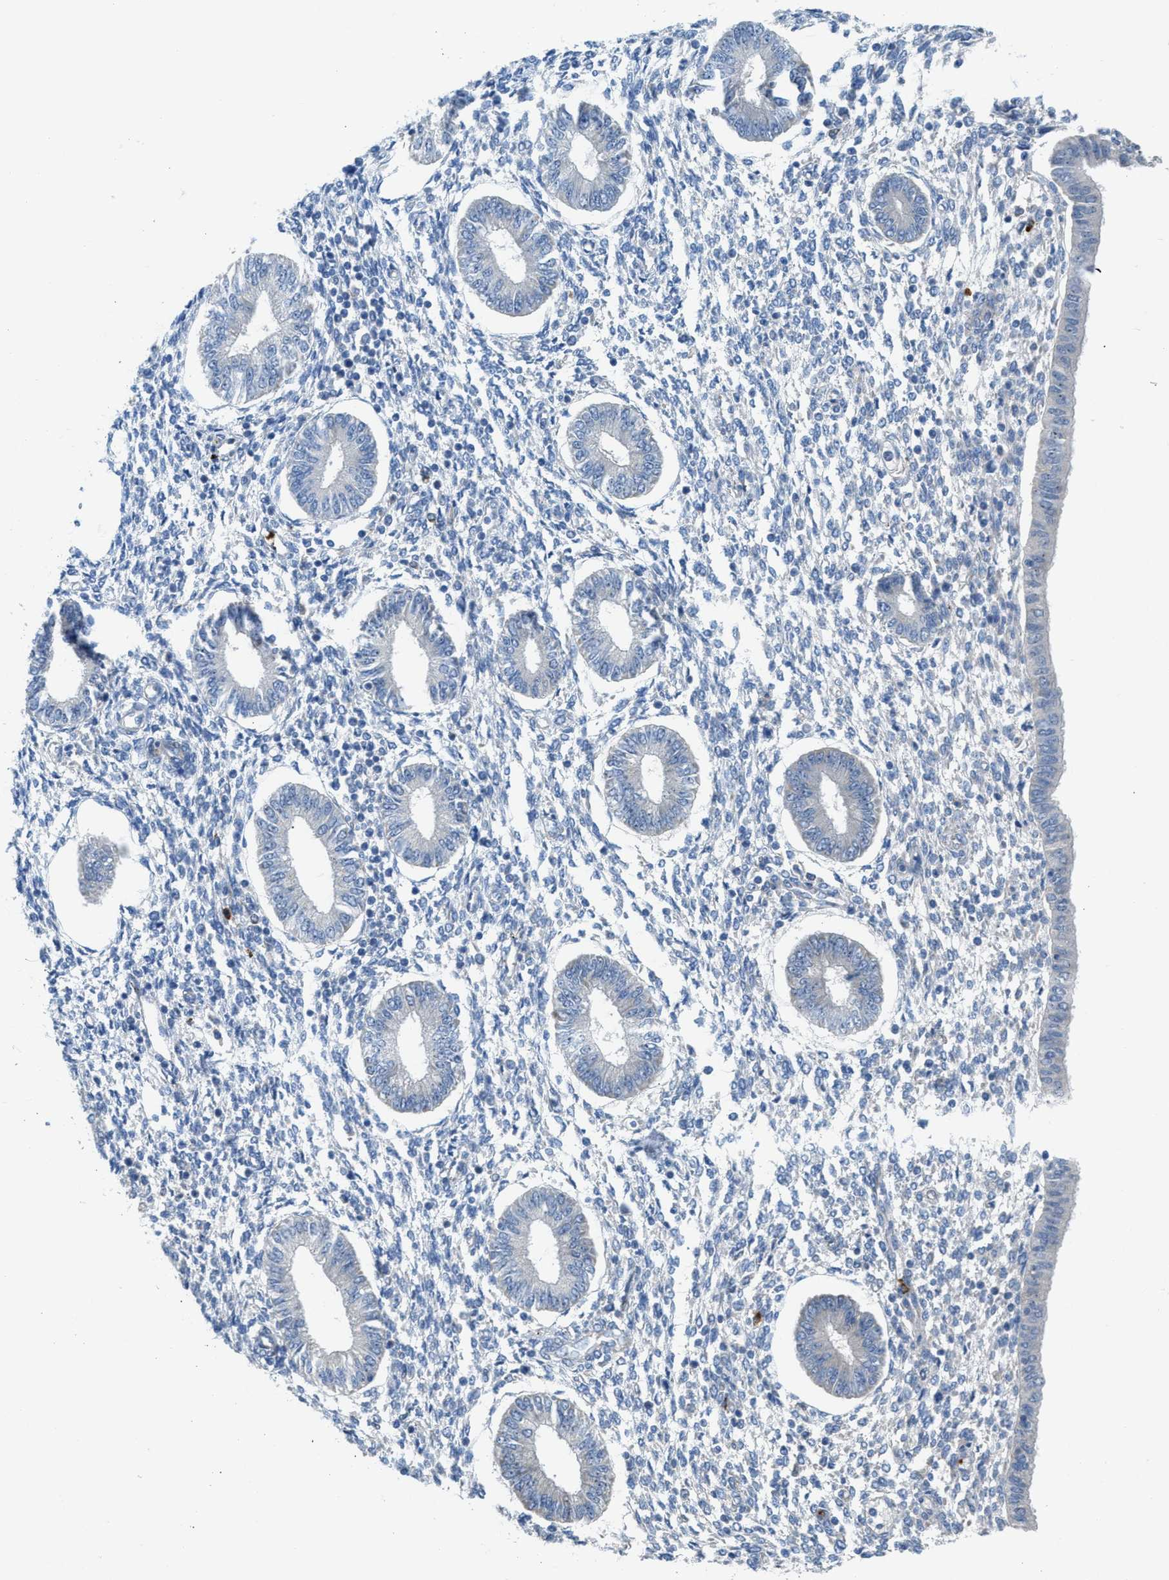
{"staining": {"intensity": "negative", "quantity": "none", "location": "none"}, "tissue": "endometrium", "cell_type": "Cells in endometrial stroma", "image_type": "normal", "snomed": [{"axis": "morphology", "description": "Normal tissue, NOS"}, {"axis": "topography", "description": "Endometrium"}], "caption": "A micrograph of endometrium stained for a protein exhibits no brown staining in cells in endometrial stroma. (DAB (3,3'-diaminobenzidine) immunohistochemistry visualized using brightfield microscopy, high magnification).", "gene": "TPH1", "patient": {"sex": "female", "age": 50}}